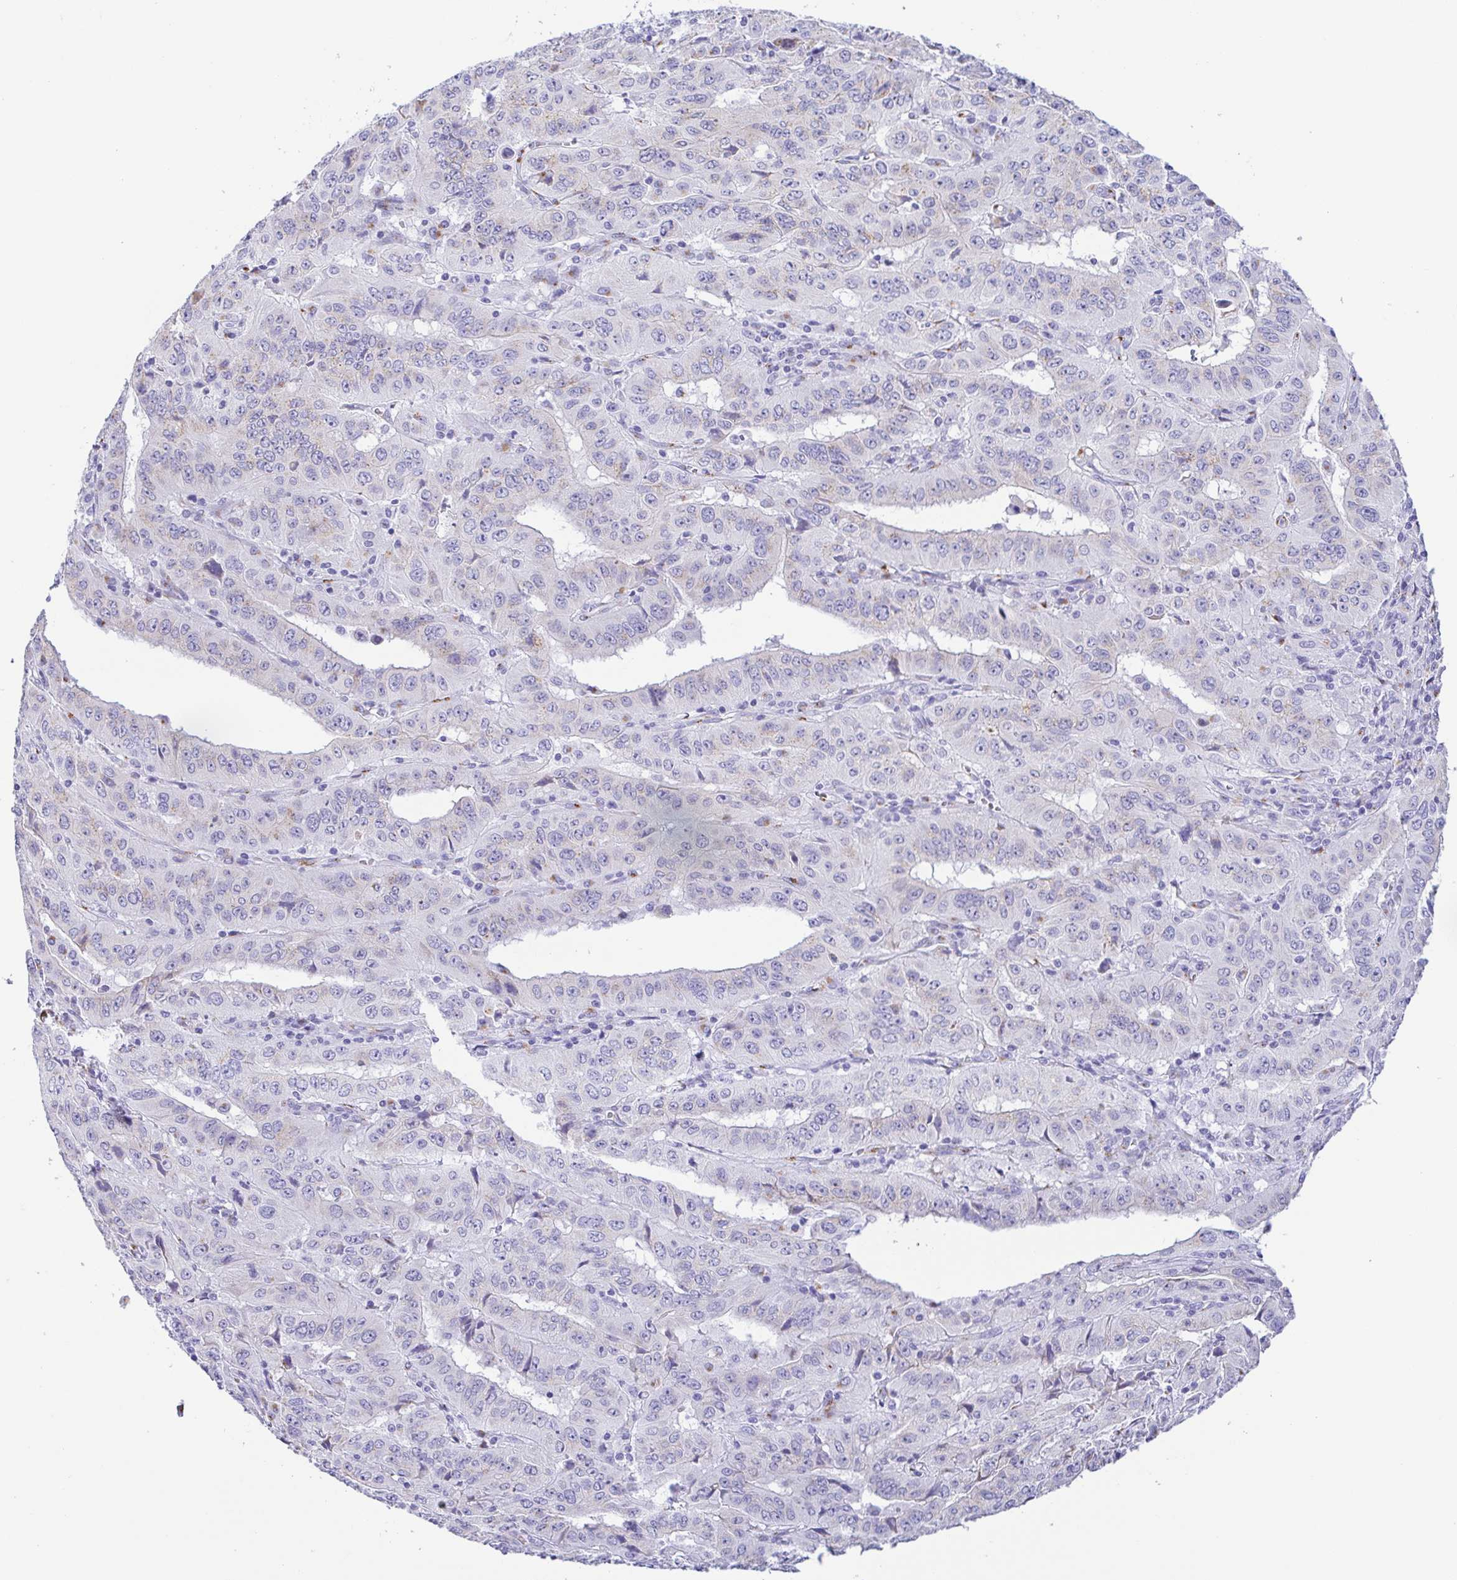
{"staining": {"intensity": "negative", "quantity": "none", "location": "none"}, "tissue": "pancreatic cancer", "cell_type": "Tumor cells", "image_type": "cancer", "snomed": [{"axis": "morphology", "description": "Adenocarcinoma, NOS"}, {"axis": "topography", "description": "Pancreas"}], "caption": "Protein analysis of pancreatic cancer (adenocarcinoma) demonstrates no significant expression in tumor cells.", "gene": "SULT1B1", "patient": {"sex": "male", "age": 63}}